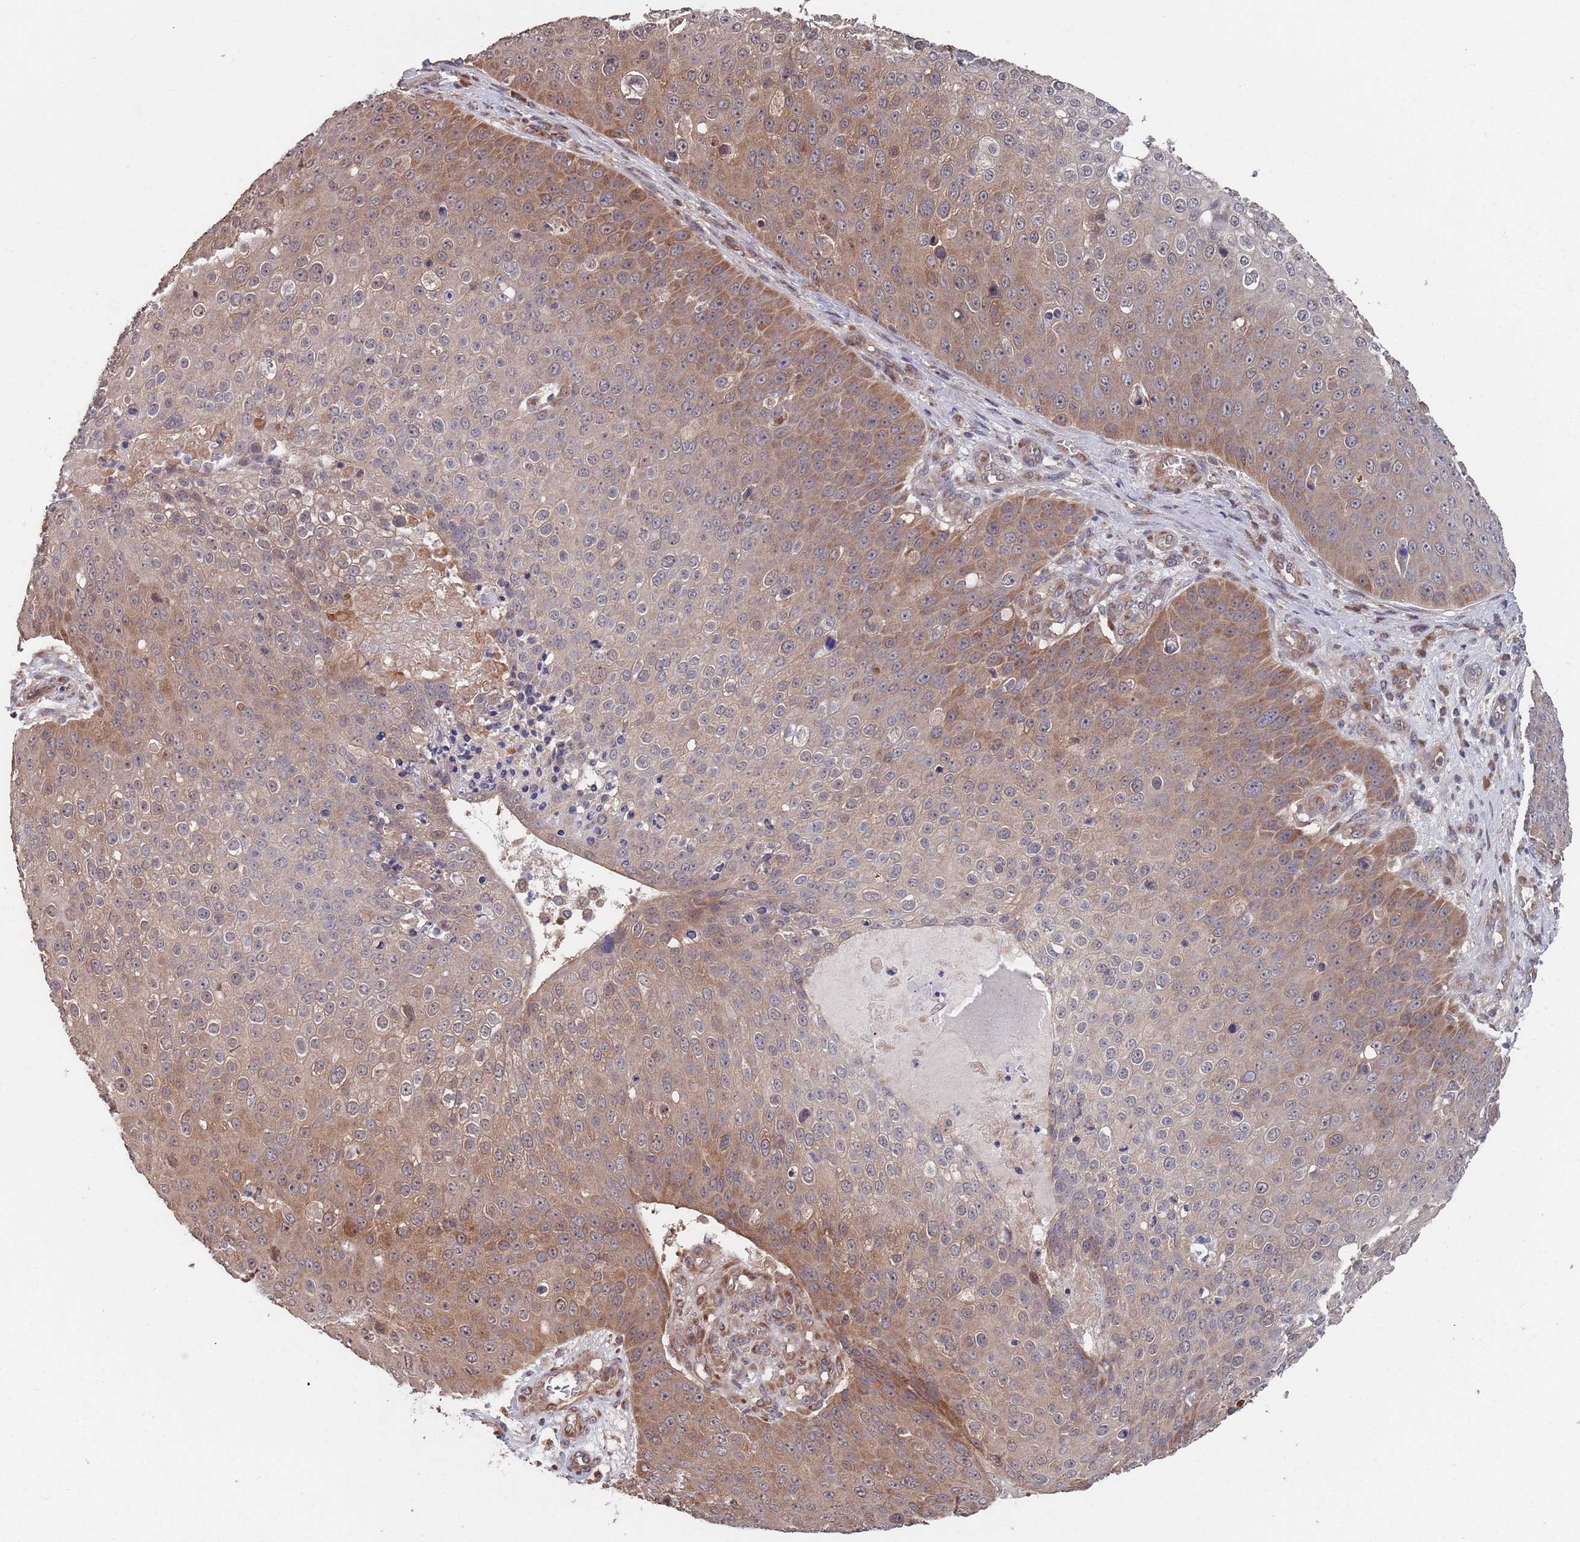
{"staining": {"intensity": "moderate", "quantity": ">75%", "location": "cytoplasmic/membranous"}, "tissue": "skin cancer", "cell_type": "Tumor cells", "image_type": "cancer", "snomed": [{"axis": "morphology", "description": "Squamous cell carcinoma, NOS"}, {"axis": "topography", "description": "Skin"}], "caption": "An image of human squamous cell carcinoma (skin) stained for a protein demonstrates moderate cytoplasmic/membranous brown staining in tumor cells.", "gene": "UNC45A", "patient": {"sex": "male", "age": 71}}